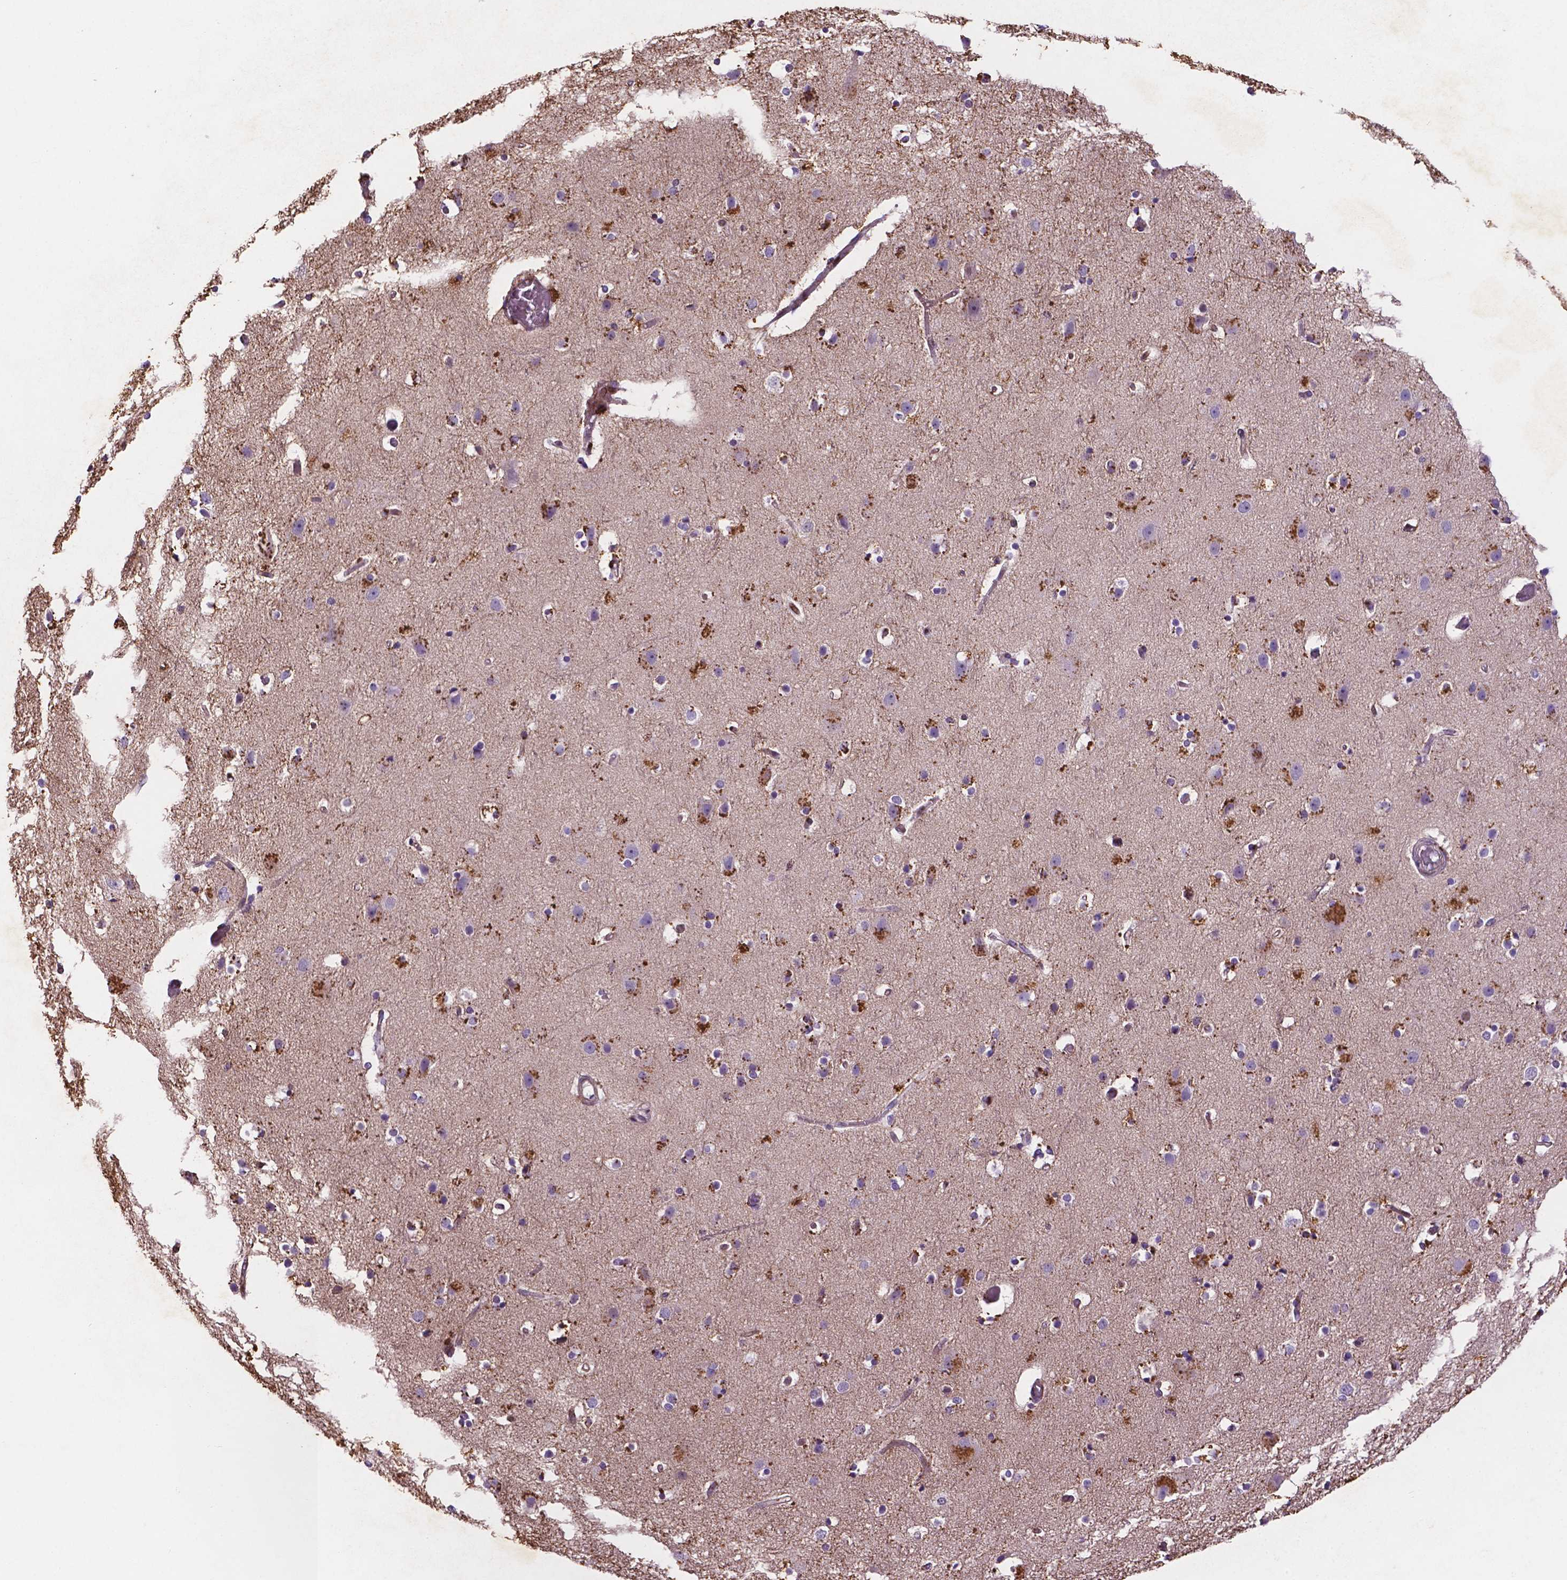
{"staining": {"intensity": "moderate", "quantity": "<25%", "location": "cytoplasmic/membranous"}, "tissue": "cerebral cortex", "cell_type": "Endothelial cells", "image_type": "normal", "snomed": [{"axis": "morphology", "description": "Normal tissue, NOS"}, {"axis": "topography", "description": "Cerebral cortex"}], "caption": "A high-resolution photomicrograph shows IHC staining of unremarkable cerebral cortex, which demonstrates moderate cytoplasmic/membranous positivity in about <25% of endothelial cells.", "gene": "TM4SF20", "patient": {"sex": "female", "age": 52}}